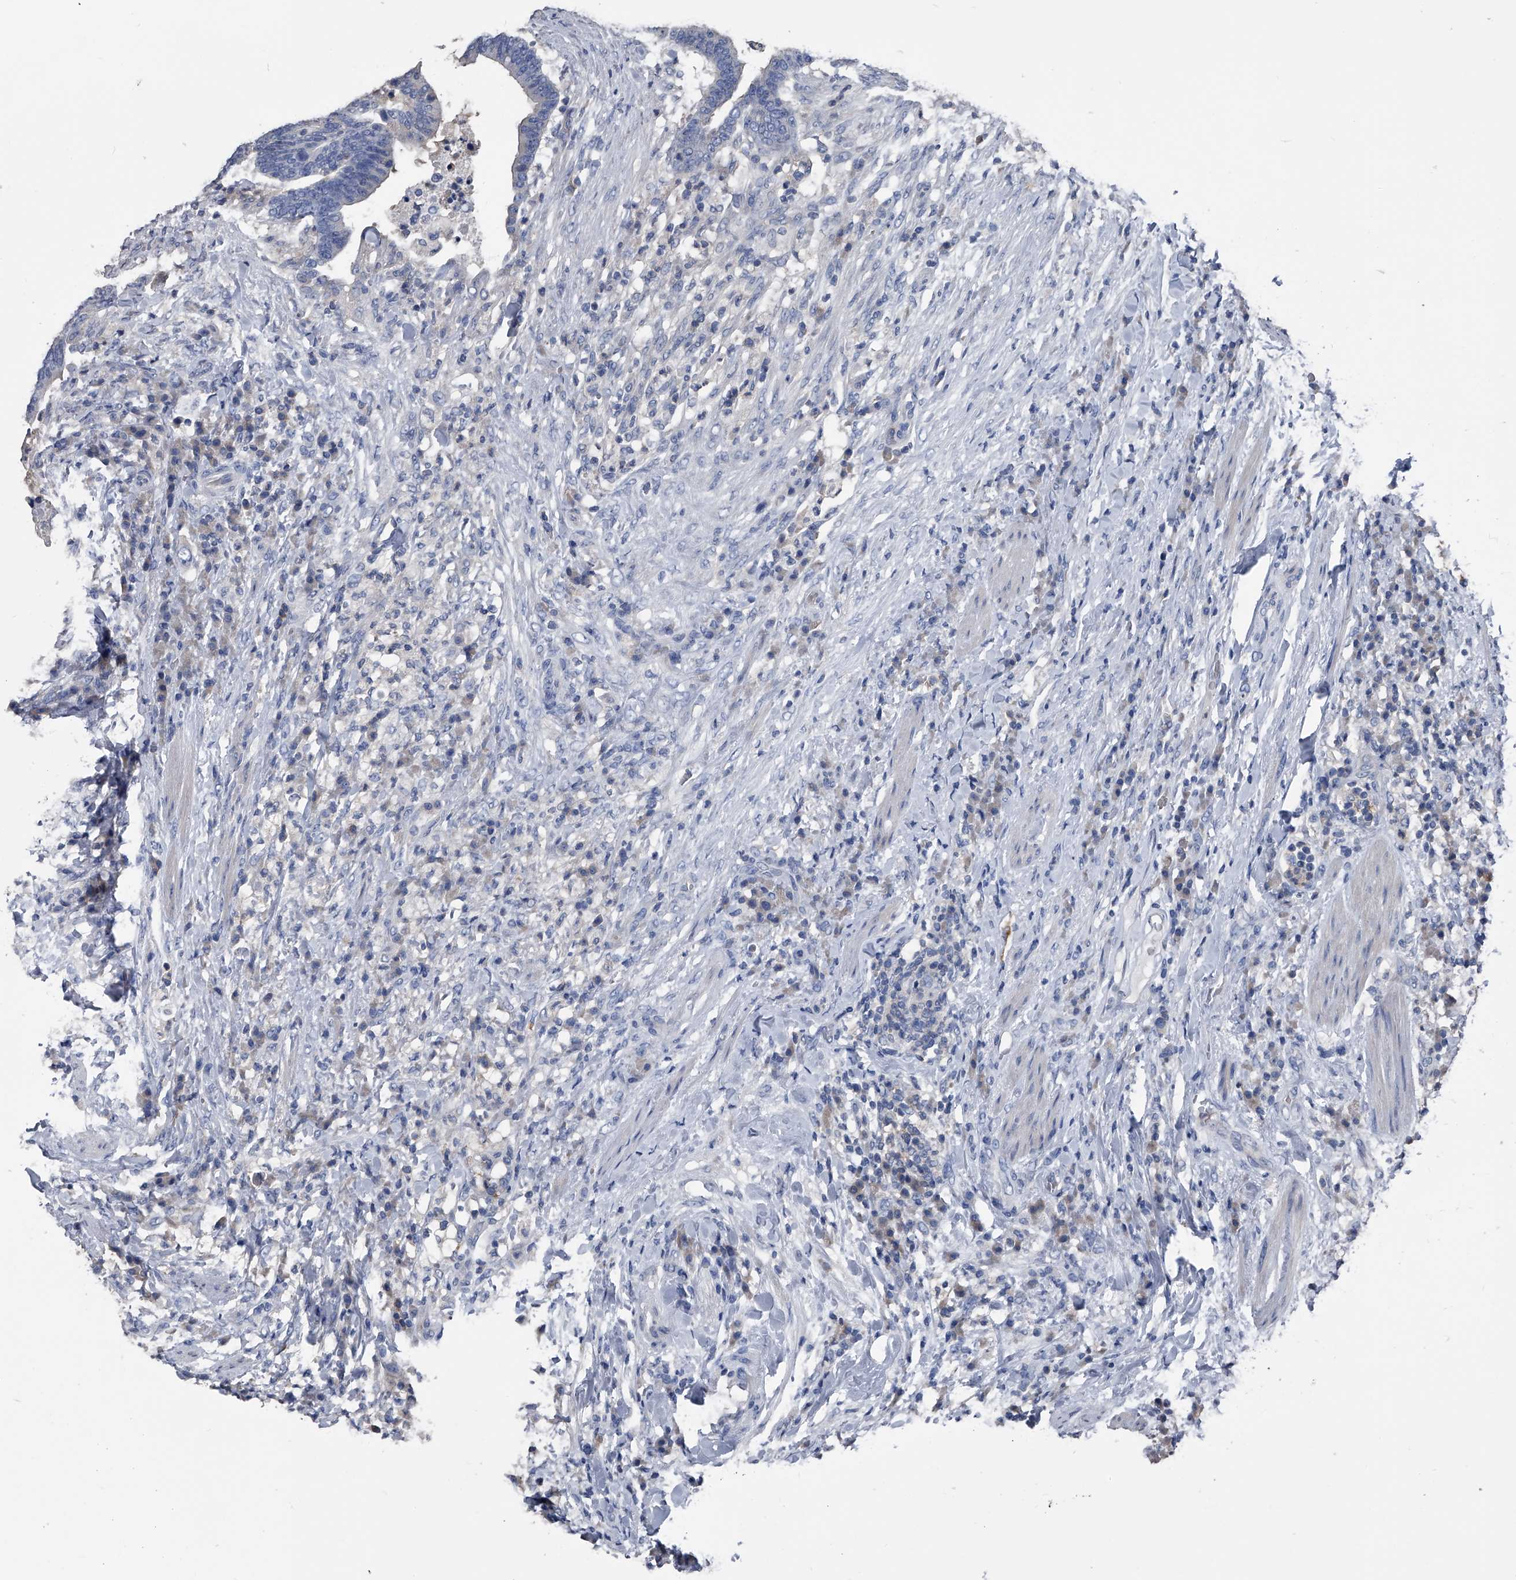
{"staining": {"intensity": "negative", "quantity": "none", "location": "none"}, "tissue": "colorectal cancer", "cell_type": "Tumor cells", "image_type": "cancer", "snomed": [{"axis": "morphology", "description": "Adenocarcinoma, NOS"}, {"axis": "topography", "description": "Colon"}], "caption": "Immunohistochemistry of human colorectal cancer (adenocarcinoma) demonstrates no positivity in tumor cells.", "gene": "KIF13A", "patient": {"sex": "female", "age": 66}}